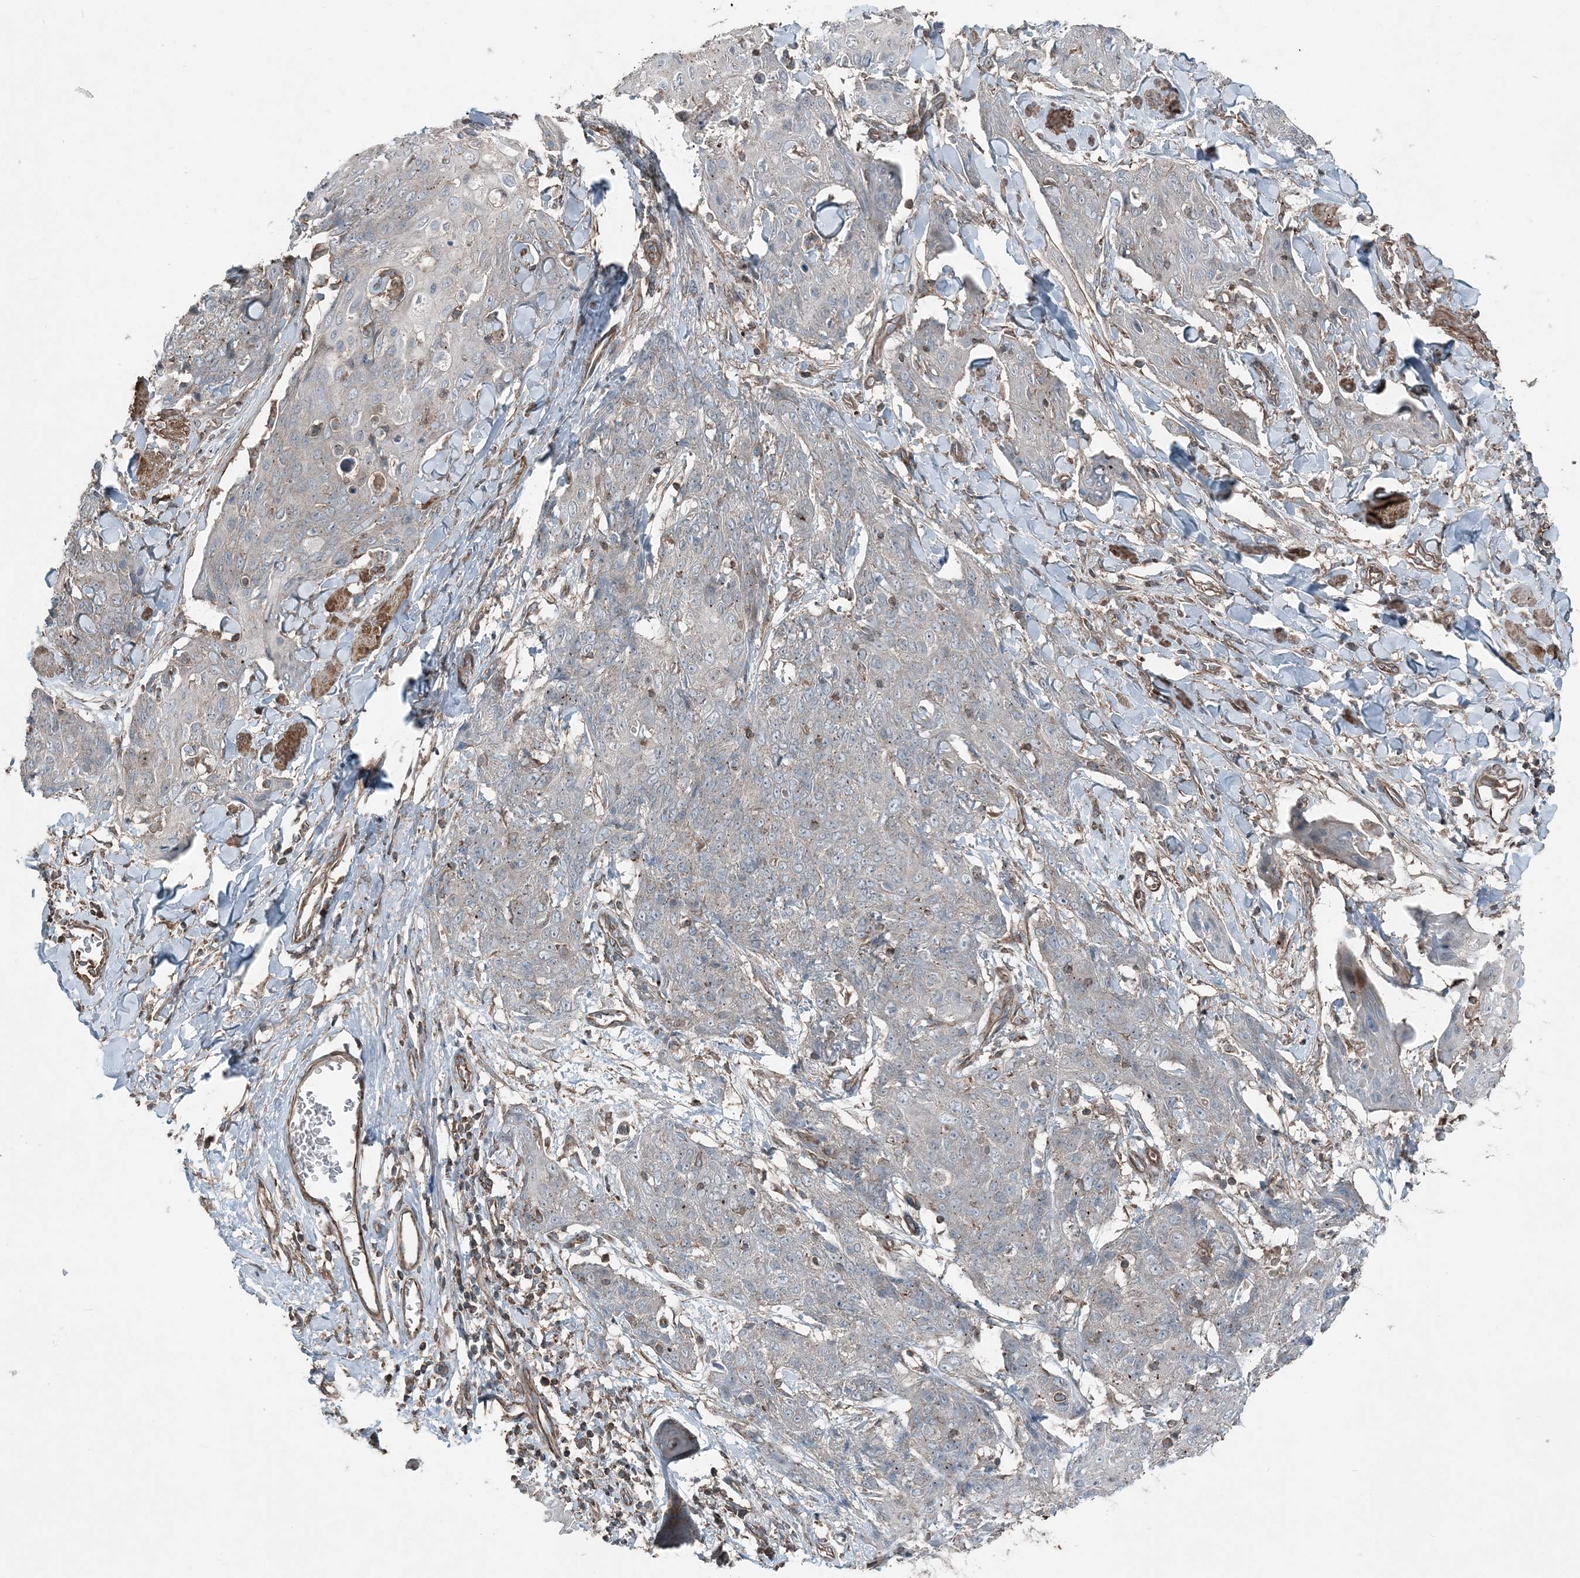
{"staining": {"intensity": "negative", "quantity": "none", "location": "none"}, "tissue": "skin cancer", "cell_type": "Tumor cells", "image_type": "cancer", "snomed": [{"axis": "morphology", "description": "Squamous cell carcinoma, NOS"}, {"axis": "topography", "description": "Skin"}, {"axis": "topography", "description": "Vulva"}], "caption": "Protein analysis of skin cancer shows no significant staining in tumor cells.", "gene": "KY", "patient": {"sex": "female", "age": 85}}